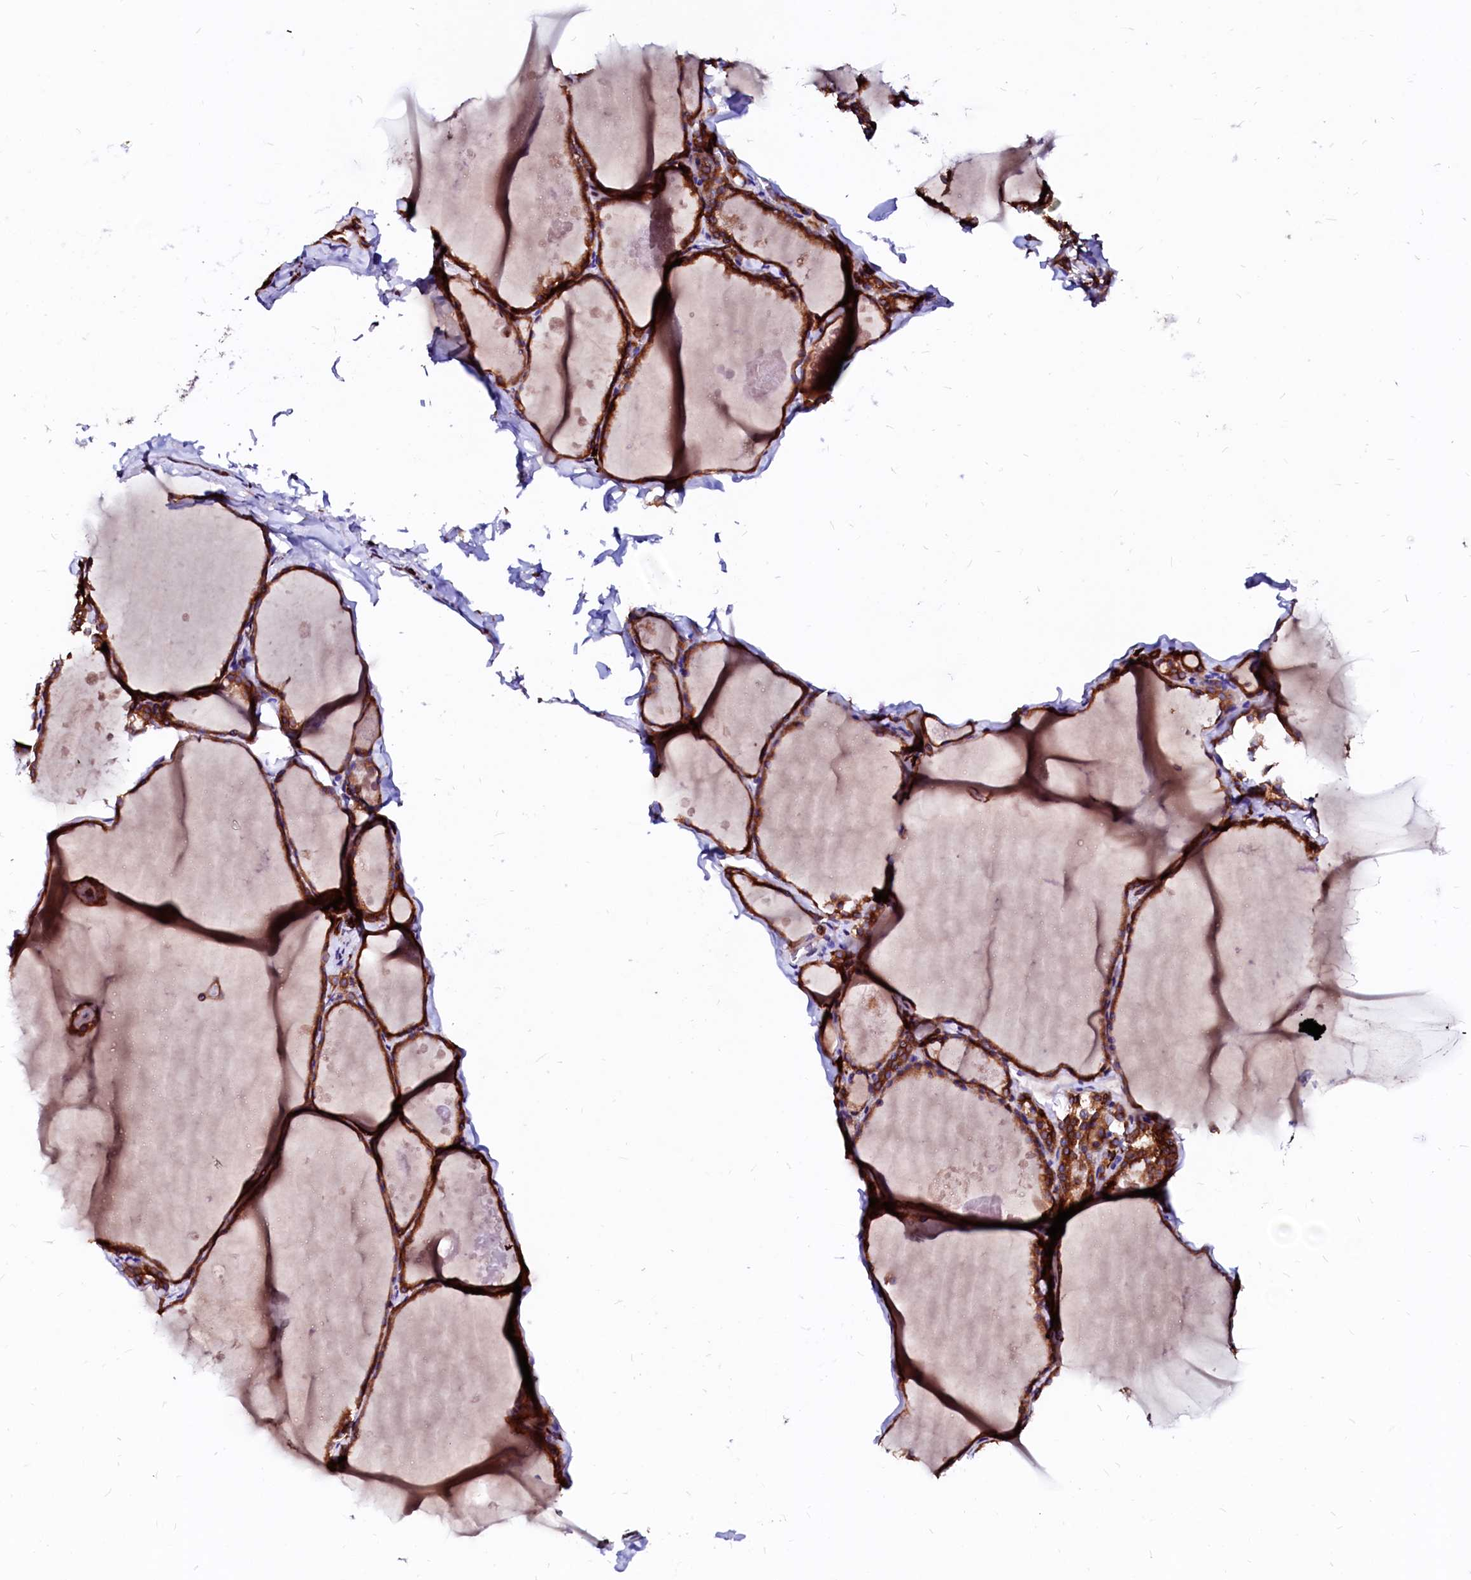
{"staining": {"intensity": "strong", "quantity": ">75%", "location": "cytoplasmic/membranous"}, "tissue": "thyroid gland", "cell_type": "Glandular cells", "image_type": "normal", "snomed": [{"axis": "morphology", "description": "Normal tissue, NOS"}, {"axis": "topography", "description": "Thyroid gland"}], "caption": "Human thyroid gland stained with a brown dye demonstrates strong cytoplasmic/membranous positive expression in about >75% of glandular cells.", "gene": "DERL1", "patient": {"sex": "male", "age": 56}}